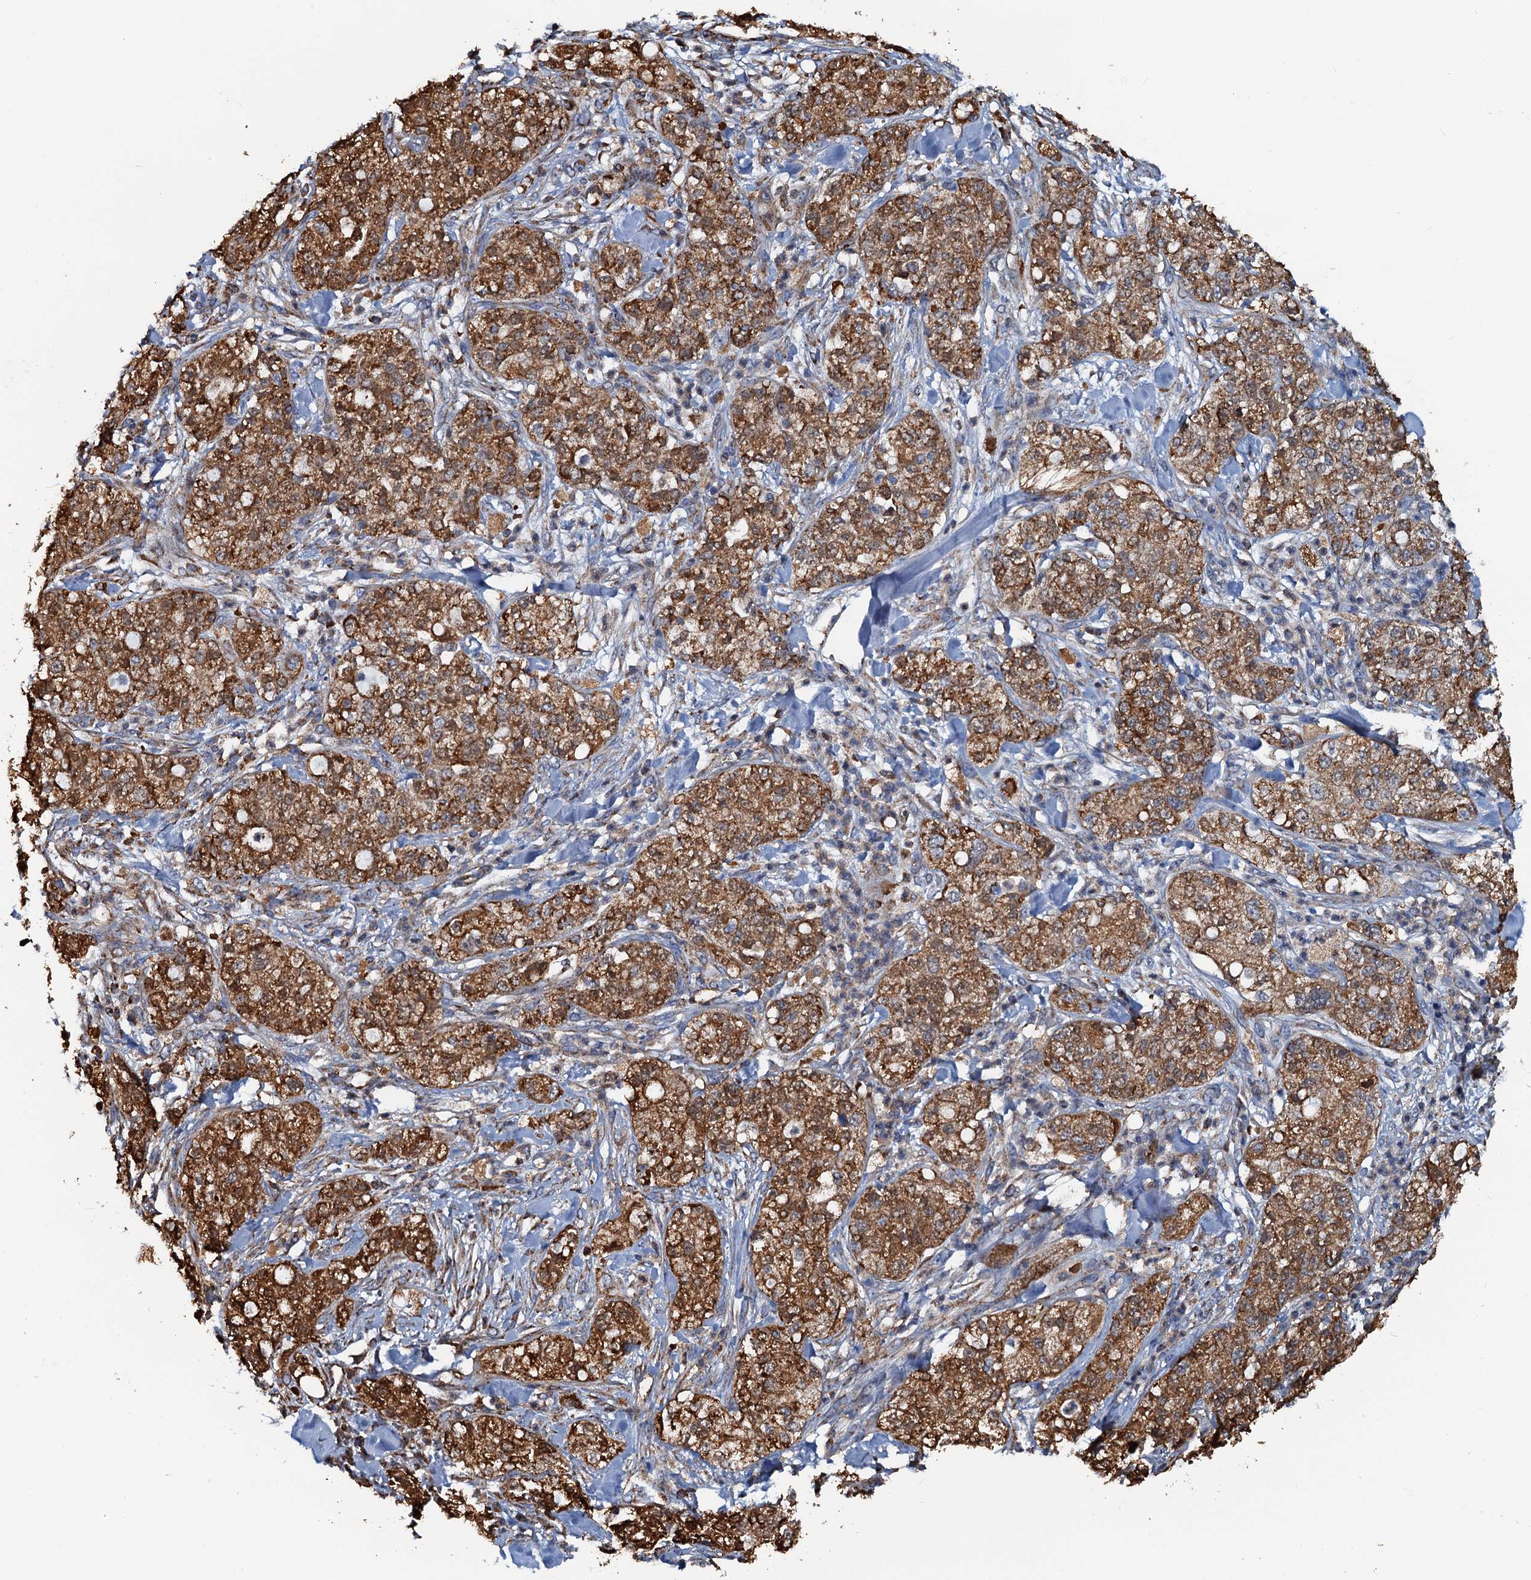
{"staining": {"intensity": "strong", "quantity": ">75%", "location": "cytoplasmic/membranous"}, "tissue": "pancreatic cancer", "cell_type": "Tumor cells", "image_type": "cancer", "snomed": [{"axis": "morphology", "description": "Adenocarcinoma, NOS"}, {"axis": "topography", "description": "Pancreas"}], "caption": "Pancreatic cancer was stained to show a protein in brown. There is high levels of strong cytoplasmic/membranous expression in about >75% of tumor cells.", "gene": "AAGAB", "patient": {"sex": "female", "age": 78}}